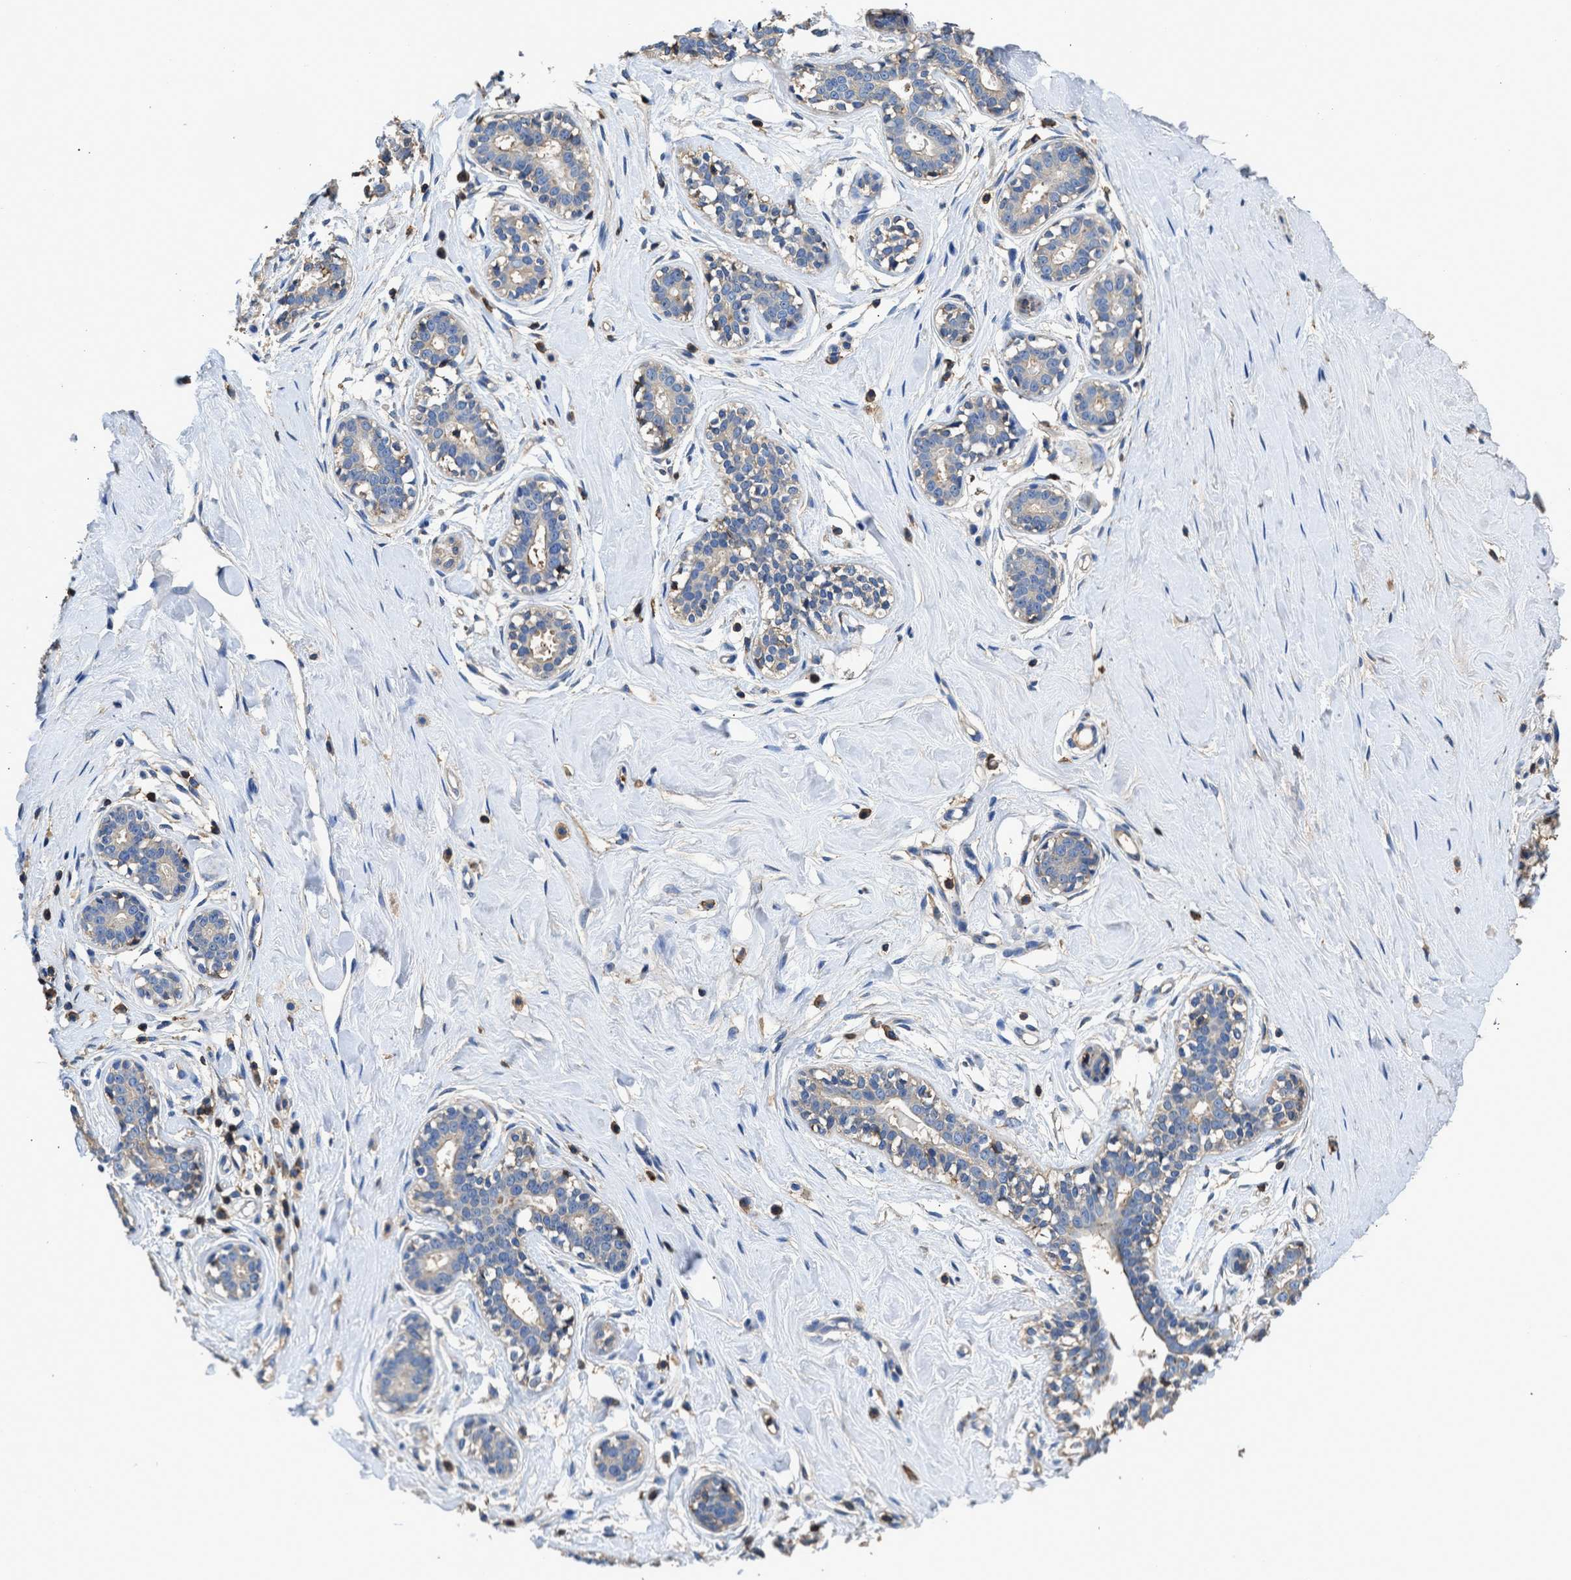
{"staining": {"intensity": "negative", "quantity": "none", "location": "none"}, "tissue": "breast", "cell_type": "Adipocytes", "image_type": "normal", "snomed": [{"axis": "morphology", "description": "Normal tissue, NOS"}, {"axis": "topography", "description": "Breast"}], "caption": "This is an immunohistochemistry image of benign breast. There is no expression in adipocytes.", "gene": "KCNQ4", "patient": {"sex": "female", "age": 23}}